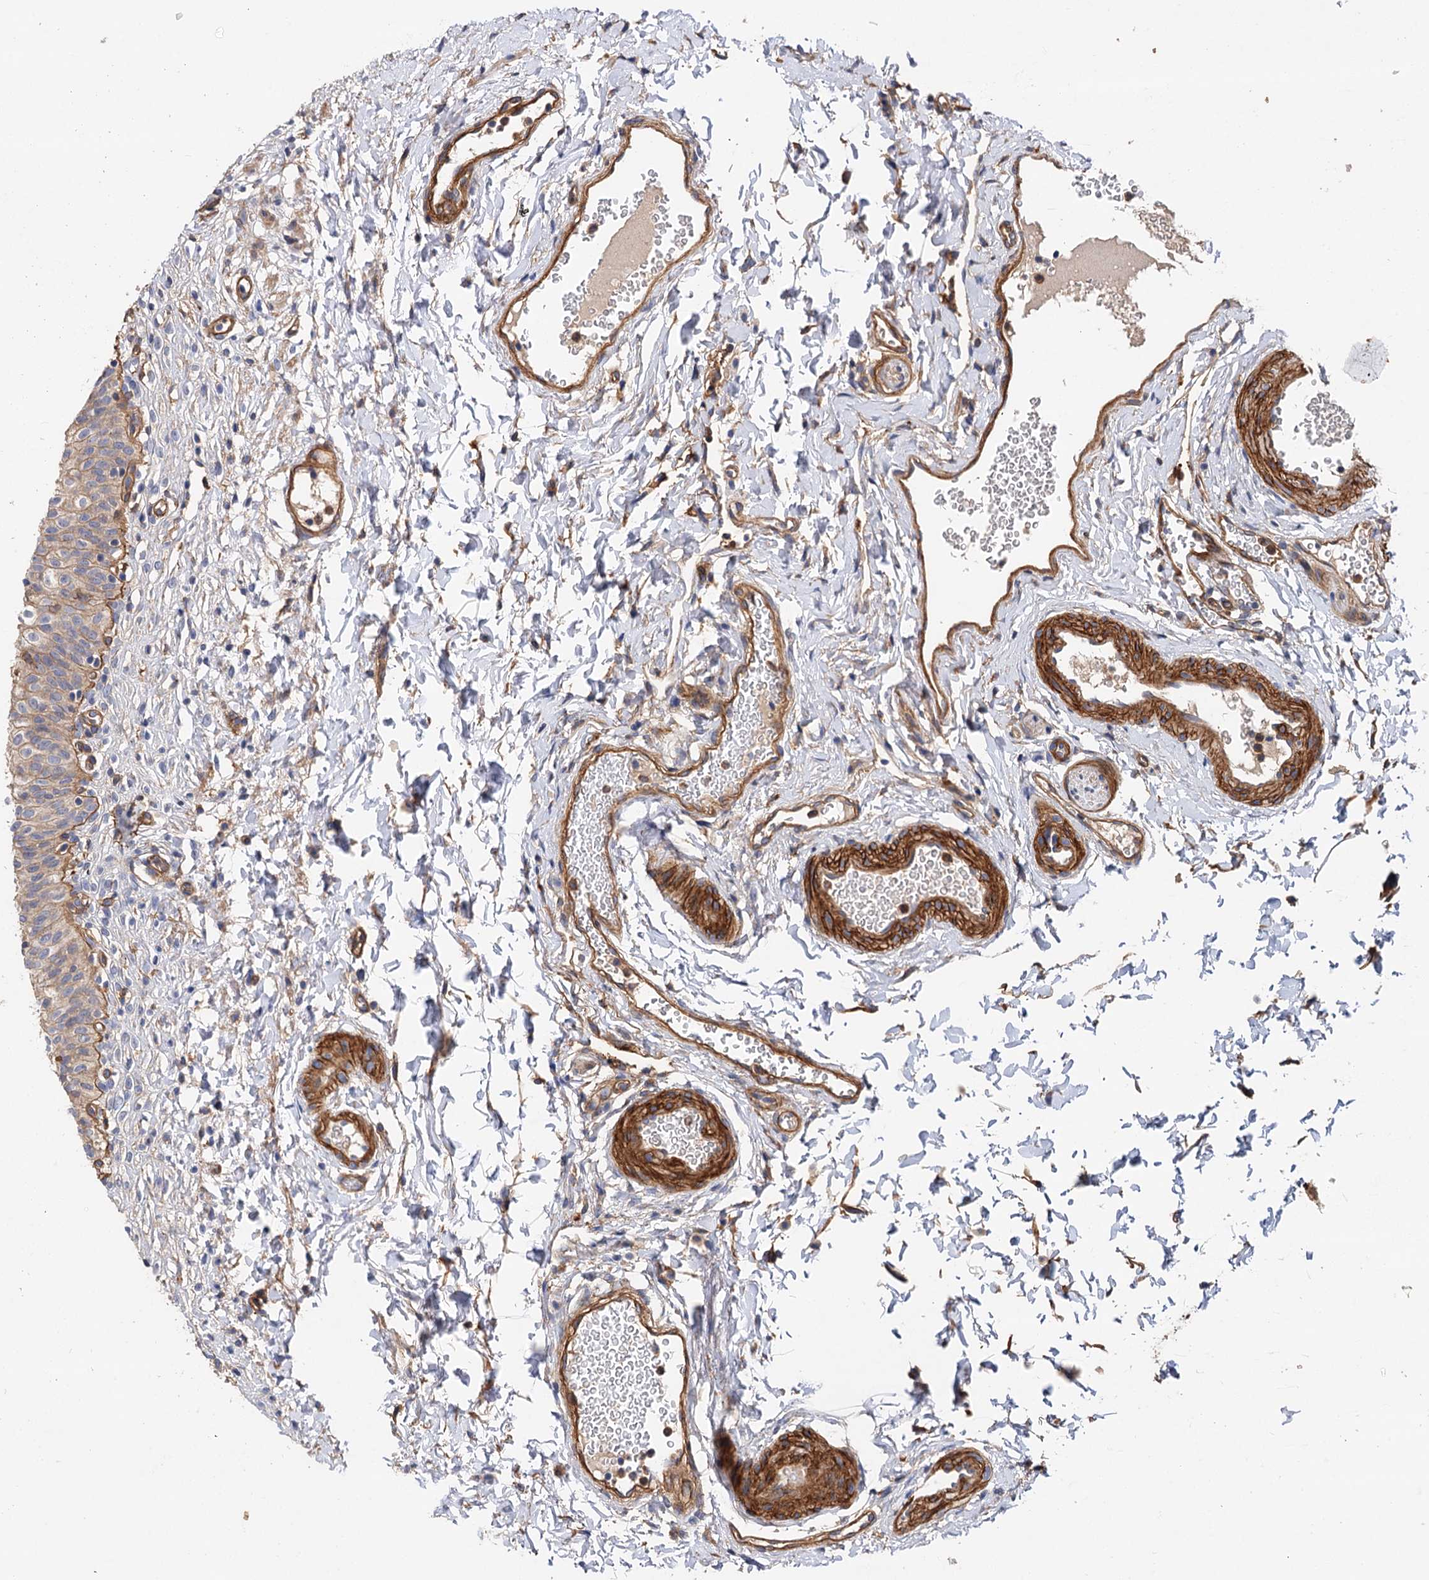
{"staining": {"intensity": "moderate", "quantity": "25%-75%", "location": "cytoplasmic/membranous"}, "tissue": "urinary bladder", "cell_type": "Urothelial cells", "image_type": "normal", "snomed": [{"axis": "morphology", "description": "Normal tissue, NOS"}, {"axis": "topography", "description": "Urinary bladder"}], "caption": "Urothelial cells display medium levels of moderate cytoplasmic/membranous positivity in about 25%-75% of cells in unremarkable urinary bladder.", "gene": "CSAD", "patient": {"sex": "male", "age": 55}}